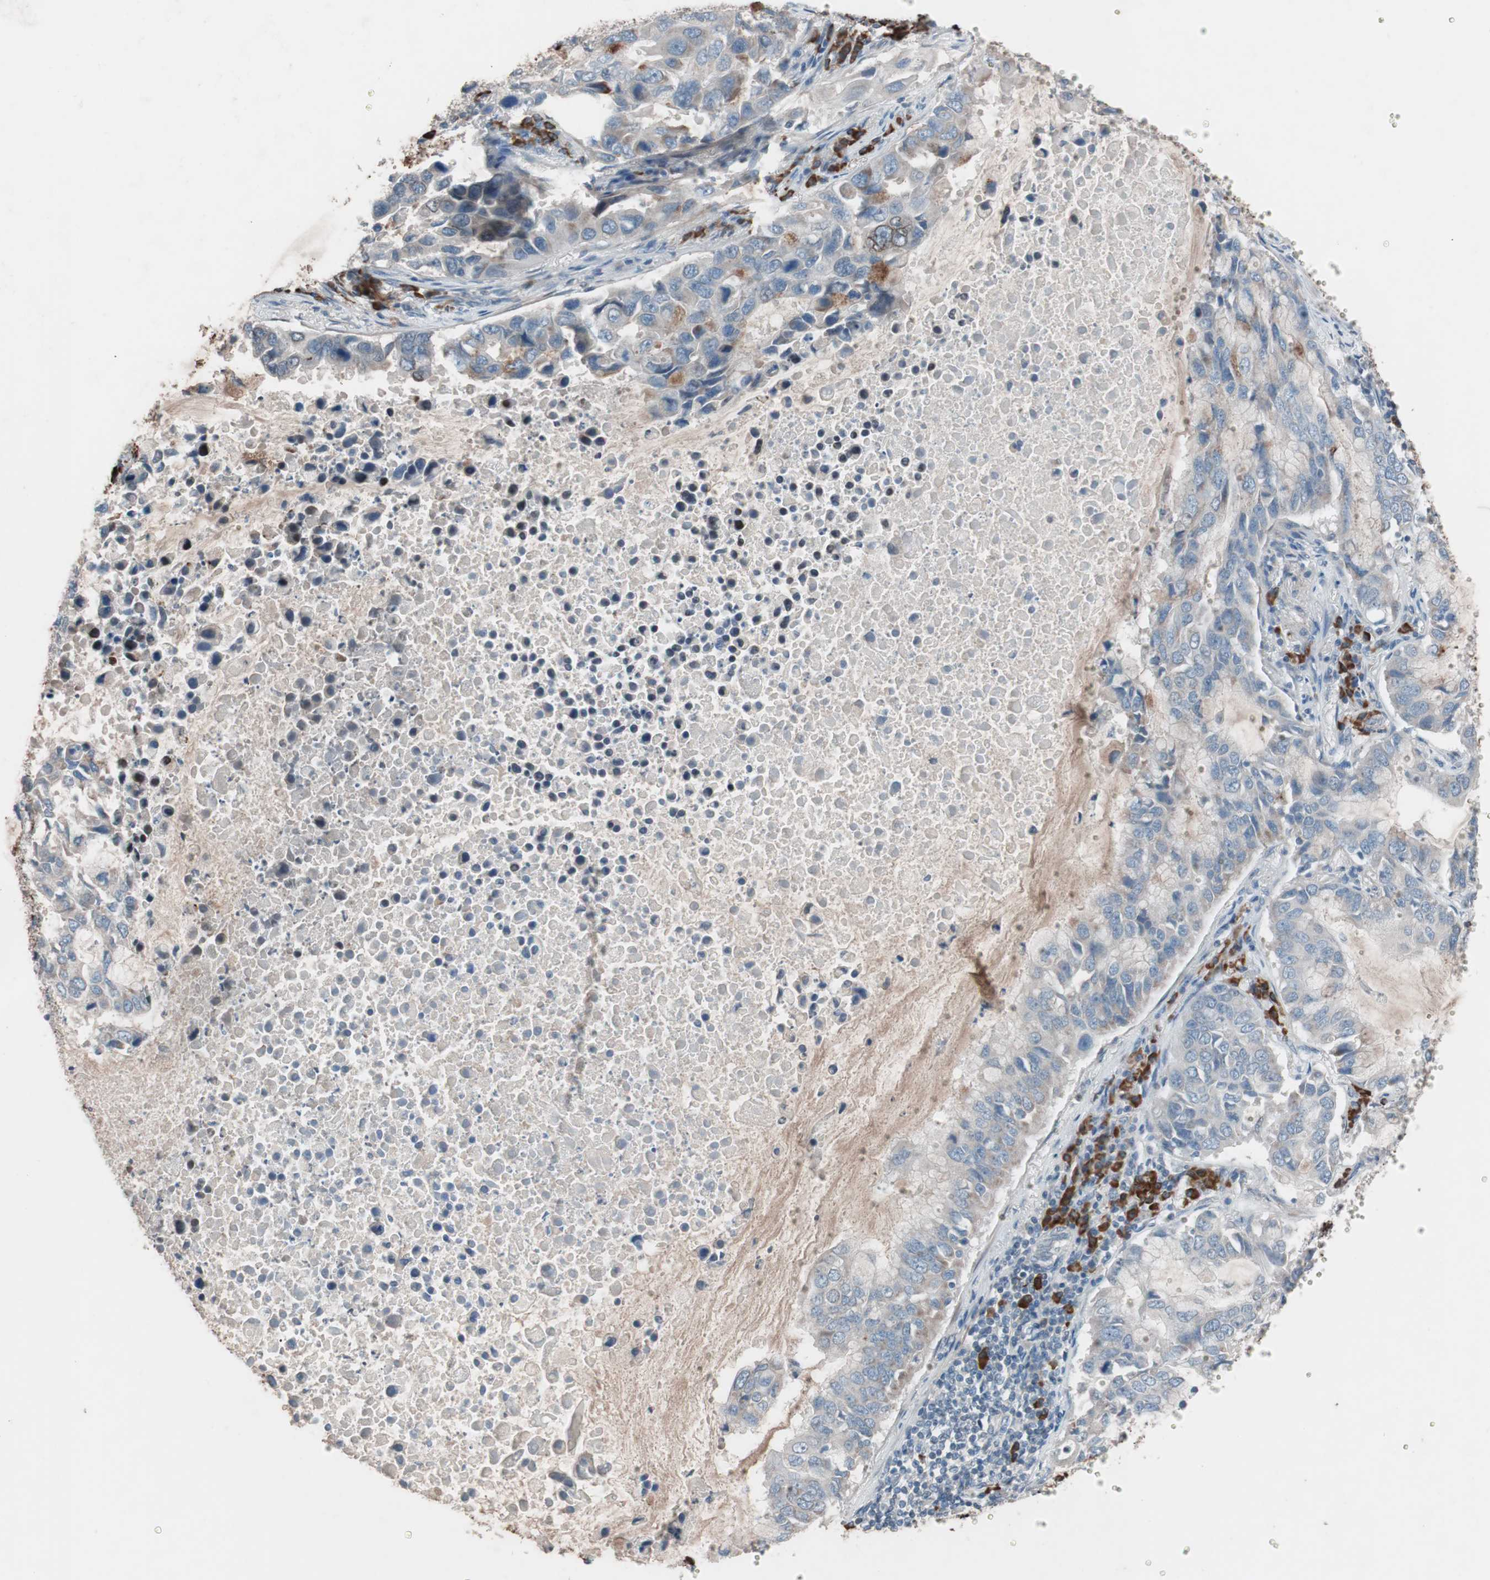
{"staining": {"intensity": "weak", "quantity": "25%-75%", "location": "cytoplasmic/membranous"}, "tissue": "lung cancer", "cell_type": "Tumor cells", "image_type": "cancer", "snomed": [{"axis": "morphology", "description": "Adenocarcinoma, NOS"}, {"axis": "topography", "description": "Lung"}], "caption": "A high-resolution photomicrograph shows immunohistochemistry staining of lung cancer, which displays weak cytoplasmic/membranous expression in about 25%-75% of tumor cells.", "gene": "GRB7", "patient": {"sex": "male", "age": 64}}